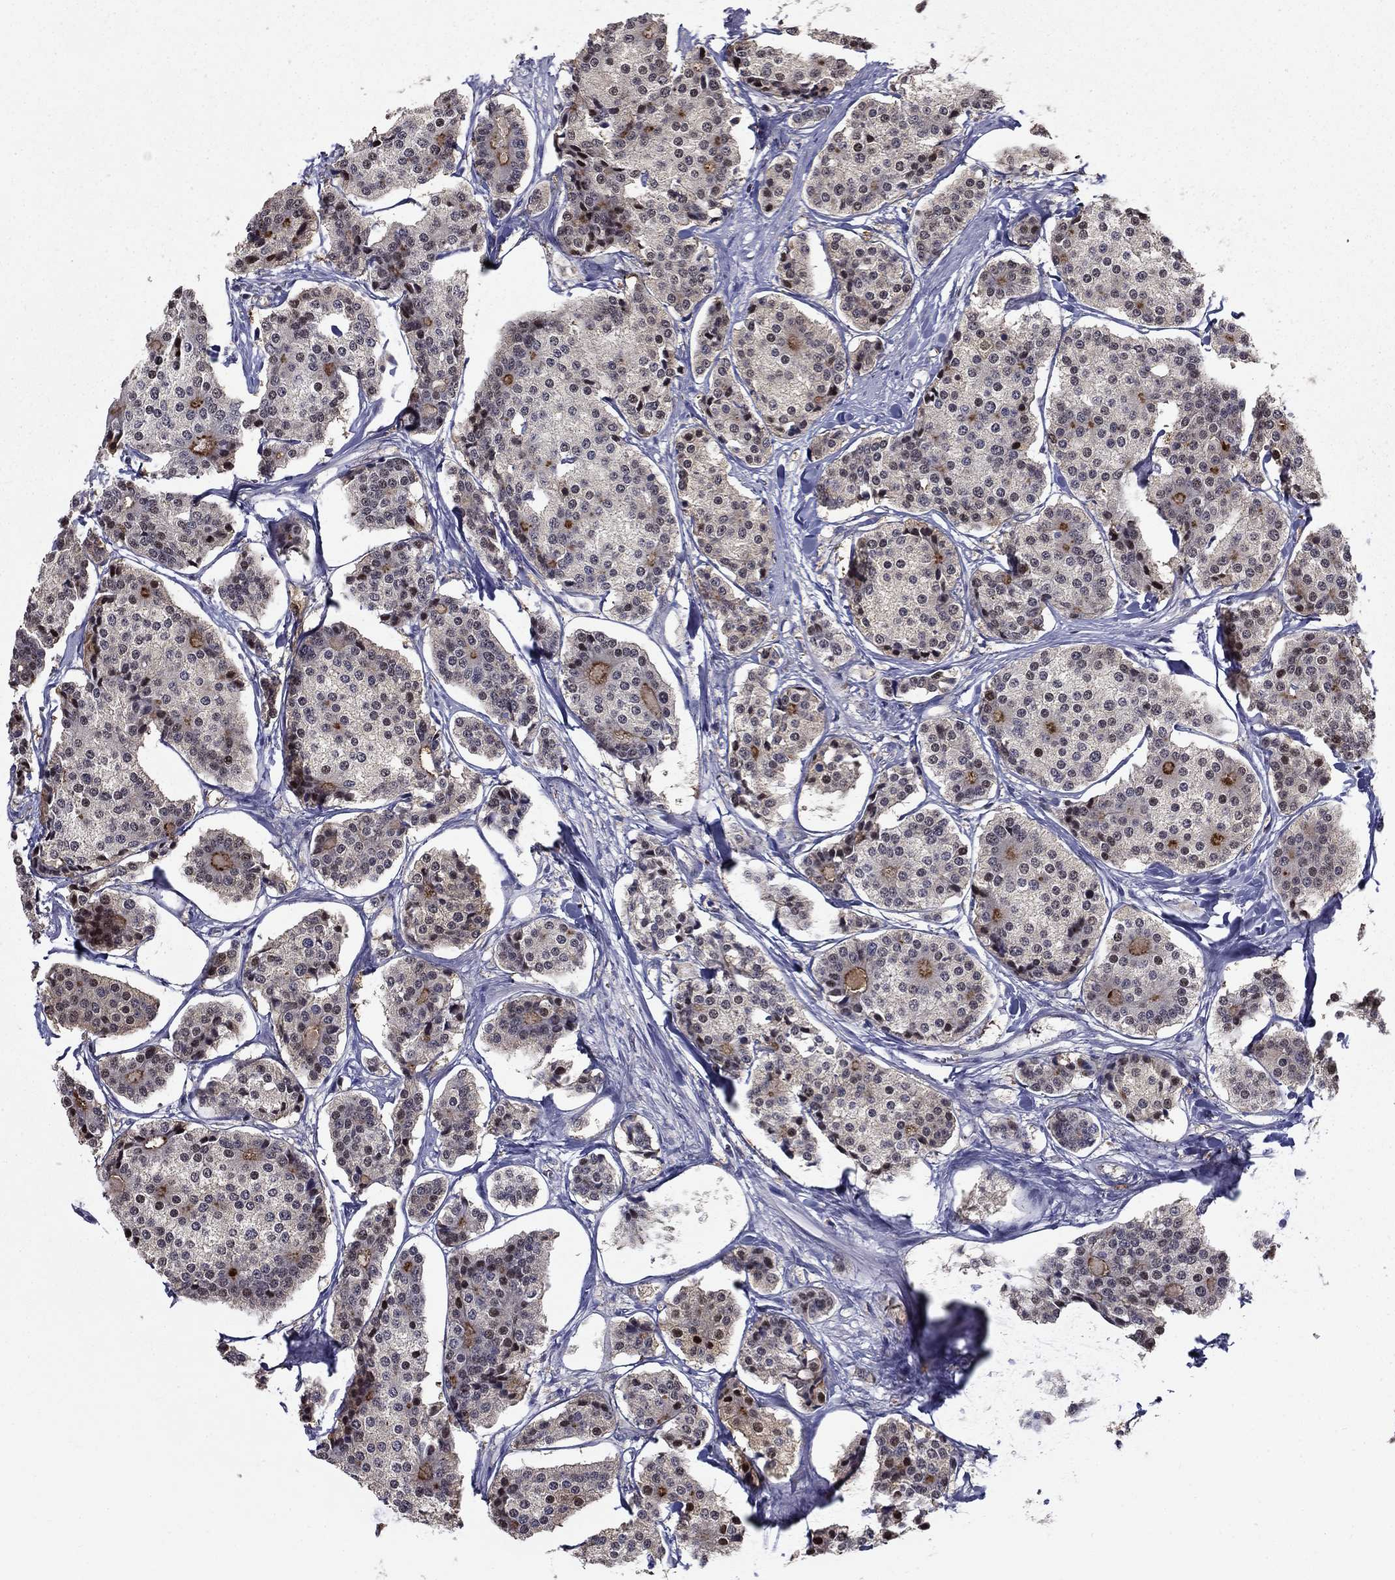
{"staining": {"intensity": "strong", "quantity": "<25%", "location": "cytoplasmic/membranous"}, "tissue": "carcinoid", "cell_type": "Tumor cells", "image_type": "cancer", "snomed": [{"axis": "morphology", "description": "Carcinoid, malignant, NOS"}, {"axis": "topography", "description": "Small intestine"}], "caption": "DAB immunohistochemical staining of human malignant carcinoid exhibits strong cytoplasmic/membranous protein positivity in about <25% of tumor cells. Using DAB (3,3'-diaminobenzidine) (brown) and hematoxylin (blue) stains, captured at high magnification using brightfield microscopy.", "gene": "C4orf19", "patient": {"sex": "female", "age": 65}}